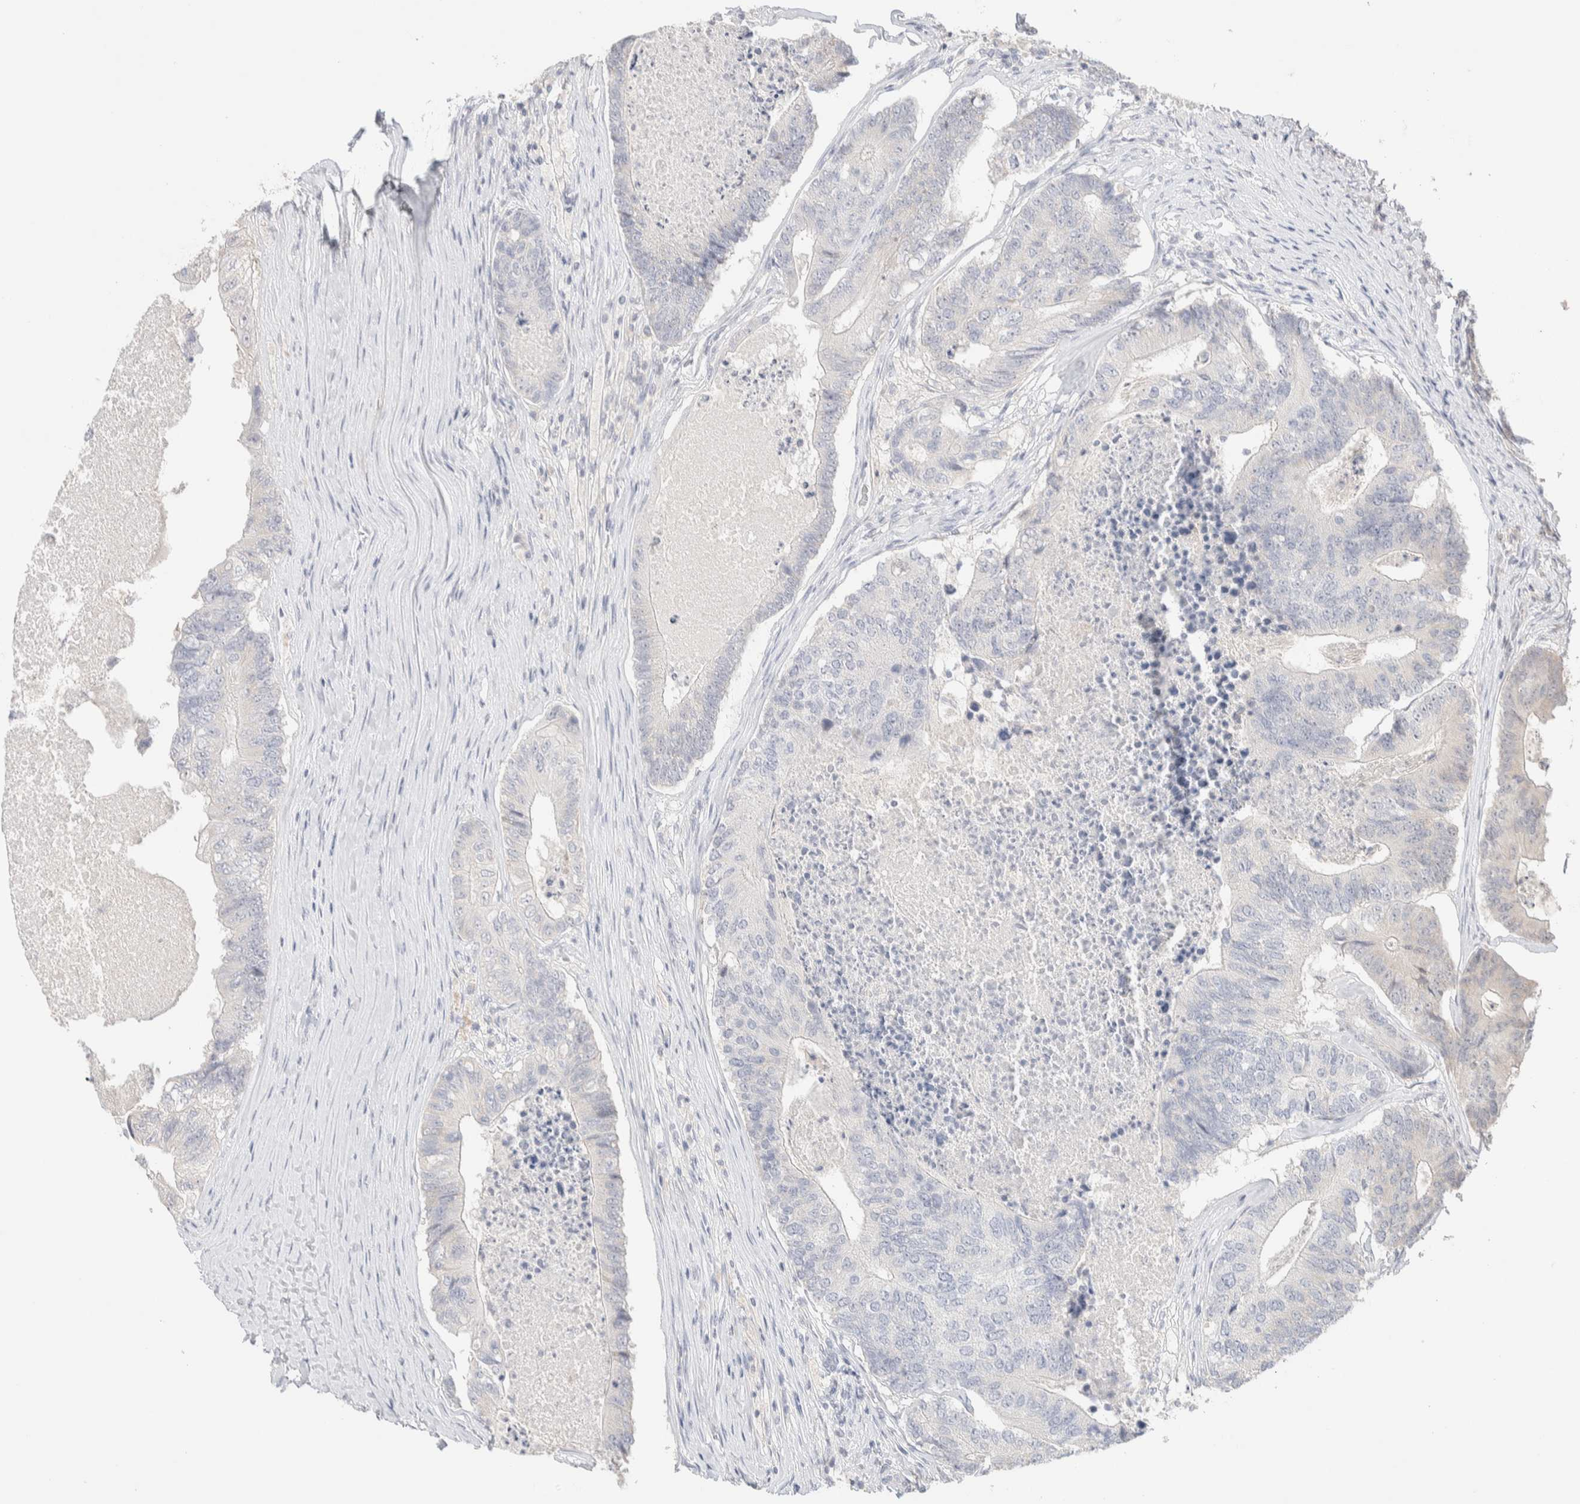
{"staining": {"intensity": "negative", "quantity": "none", "location": "none"}, "tissue": "colorectal cancer", "cell_type": "Tumor cells", "image_type": "cancer", "snomed": [{"axis": "morphology", "description": "Adenocarcinoma, NOS"}, {"axis": "topography", "description": "Colon"}], "caption": "Tumor cells show no significant positivity in colorectal adenocarcinoma.", "gene": "RIDA", "patient": {"sex": "female", "age": 67}}